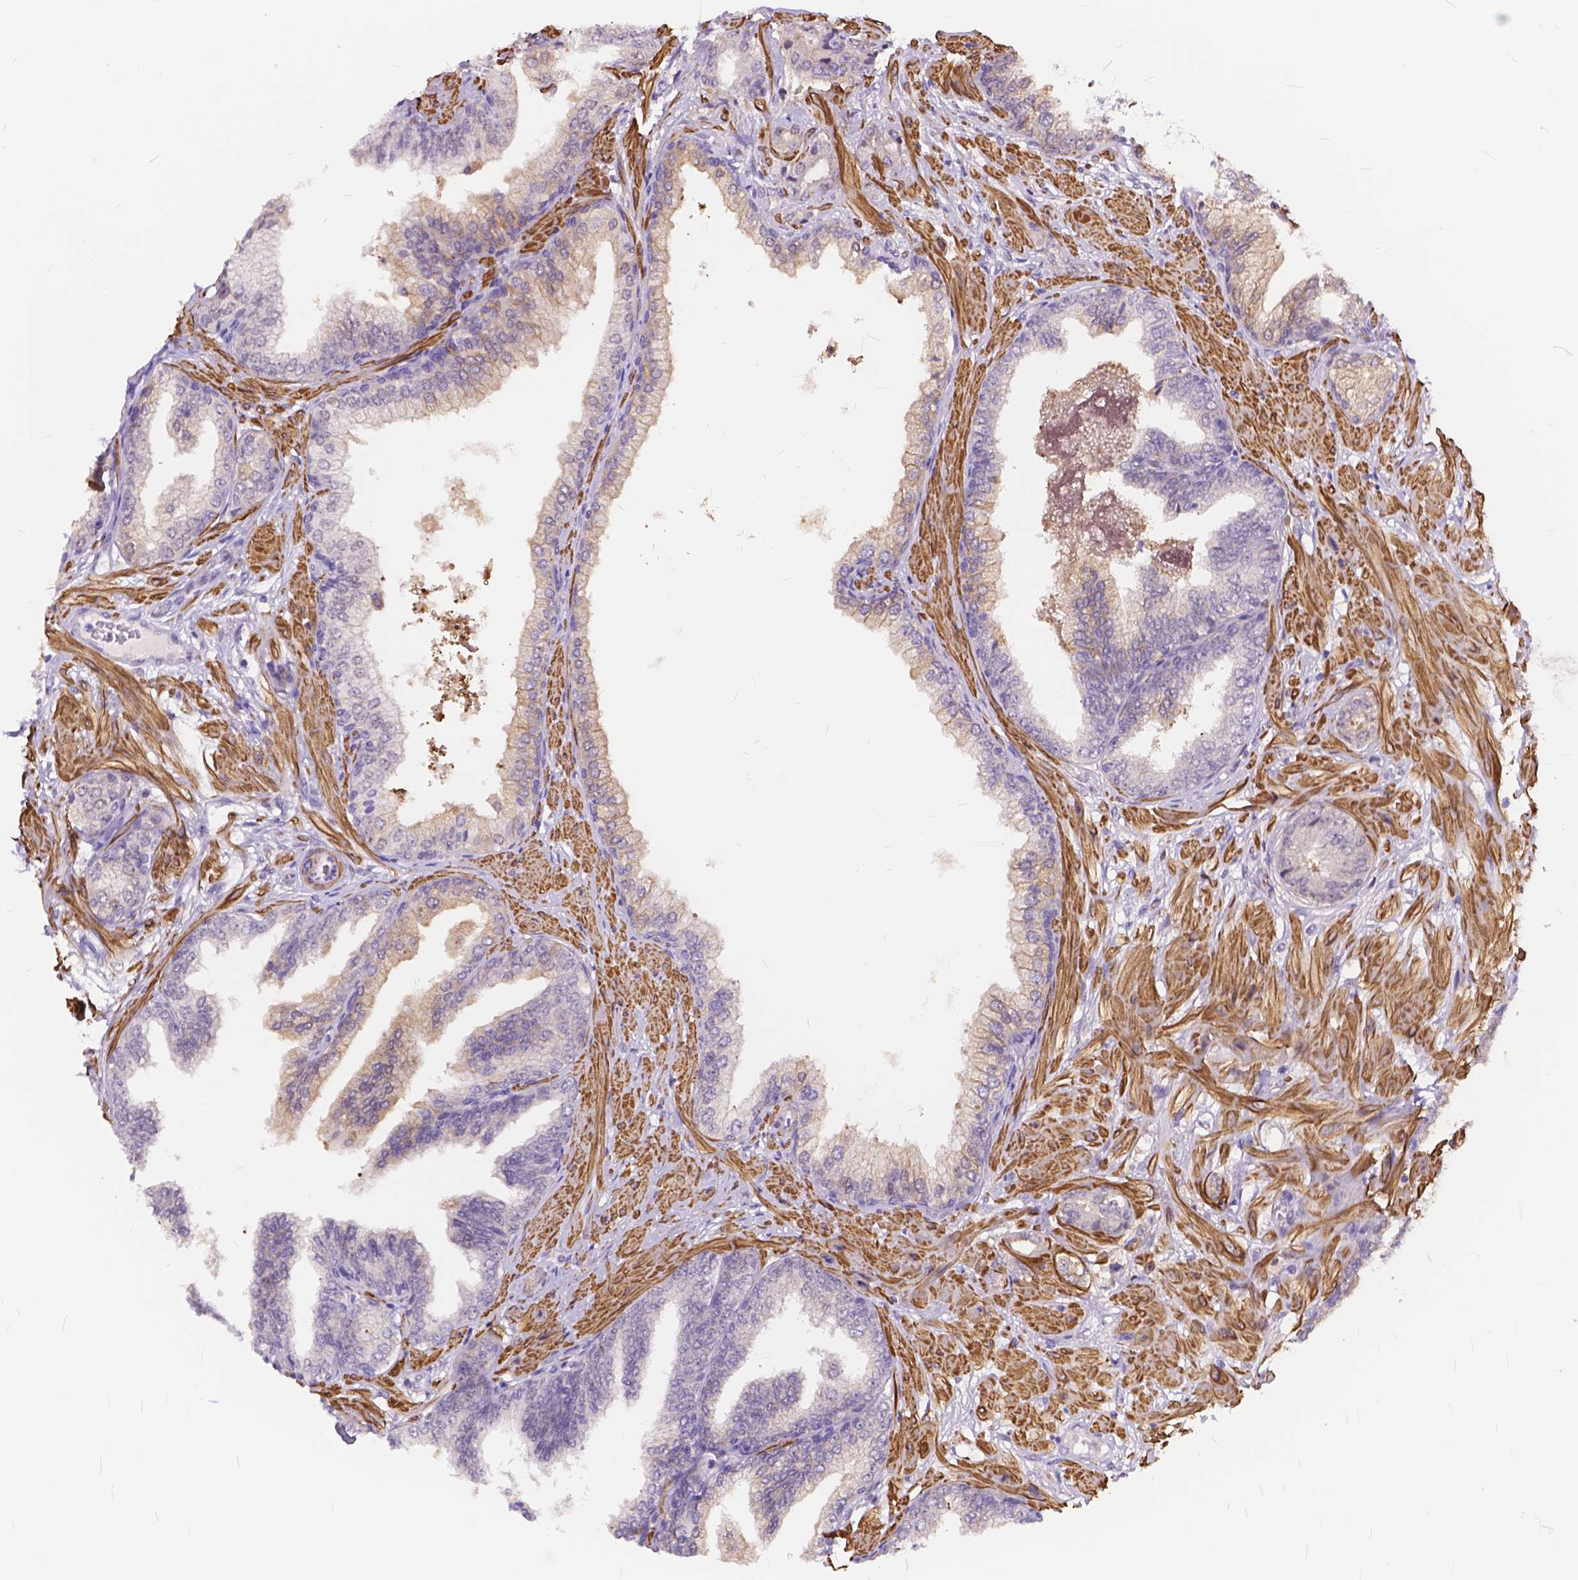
{"staining": {"intensity": "moderate", "quantity": "<25%", "location": "cytoplasmic/membranous"}, "tissue": "prostate cancer", "cell_type": "Tumor cells", "image_type": "cancer", "snomed": [{"axis": "morphology", "description": "Adenocarcinoma, Low grade"}, {"axis": "topography", "description": "Prostate"}], "caption": "Immunohistochemistry micrograph of low-grade adenocarcinoma (prostate) stained for a protein (brown), which exhibits low levels of moderate cytoplasmic/membranous expression in about <25% of tumor cells.", "gene": "MAN2C1", "patient": {"sex": "male", "age": 55}}